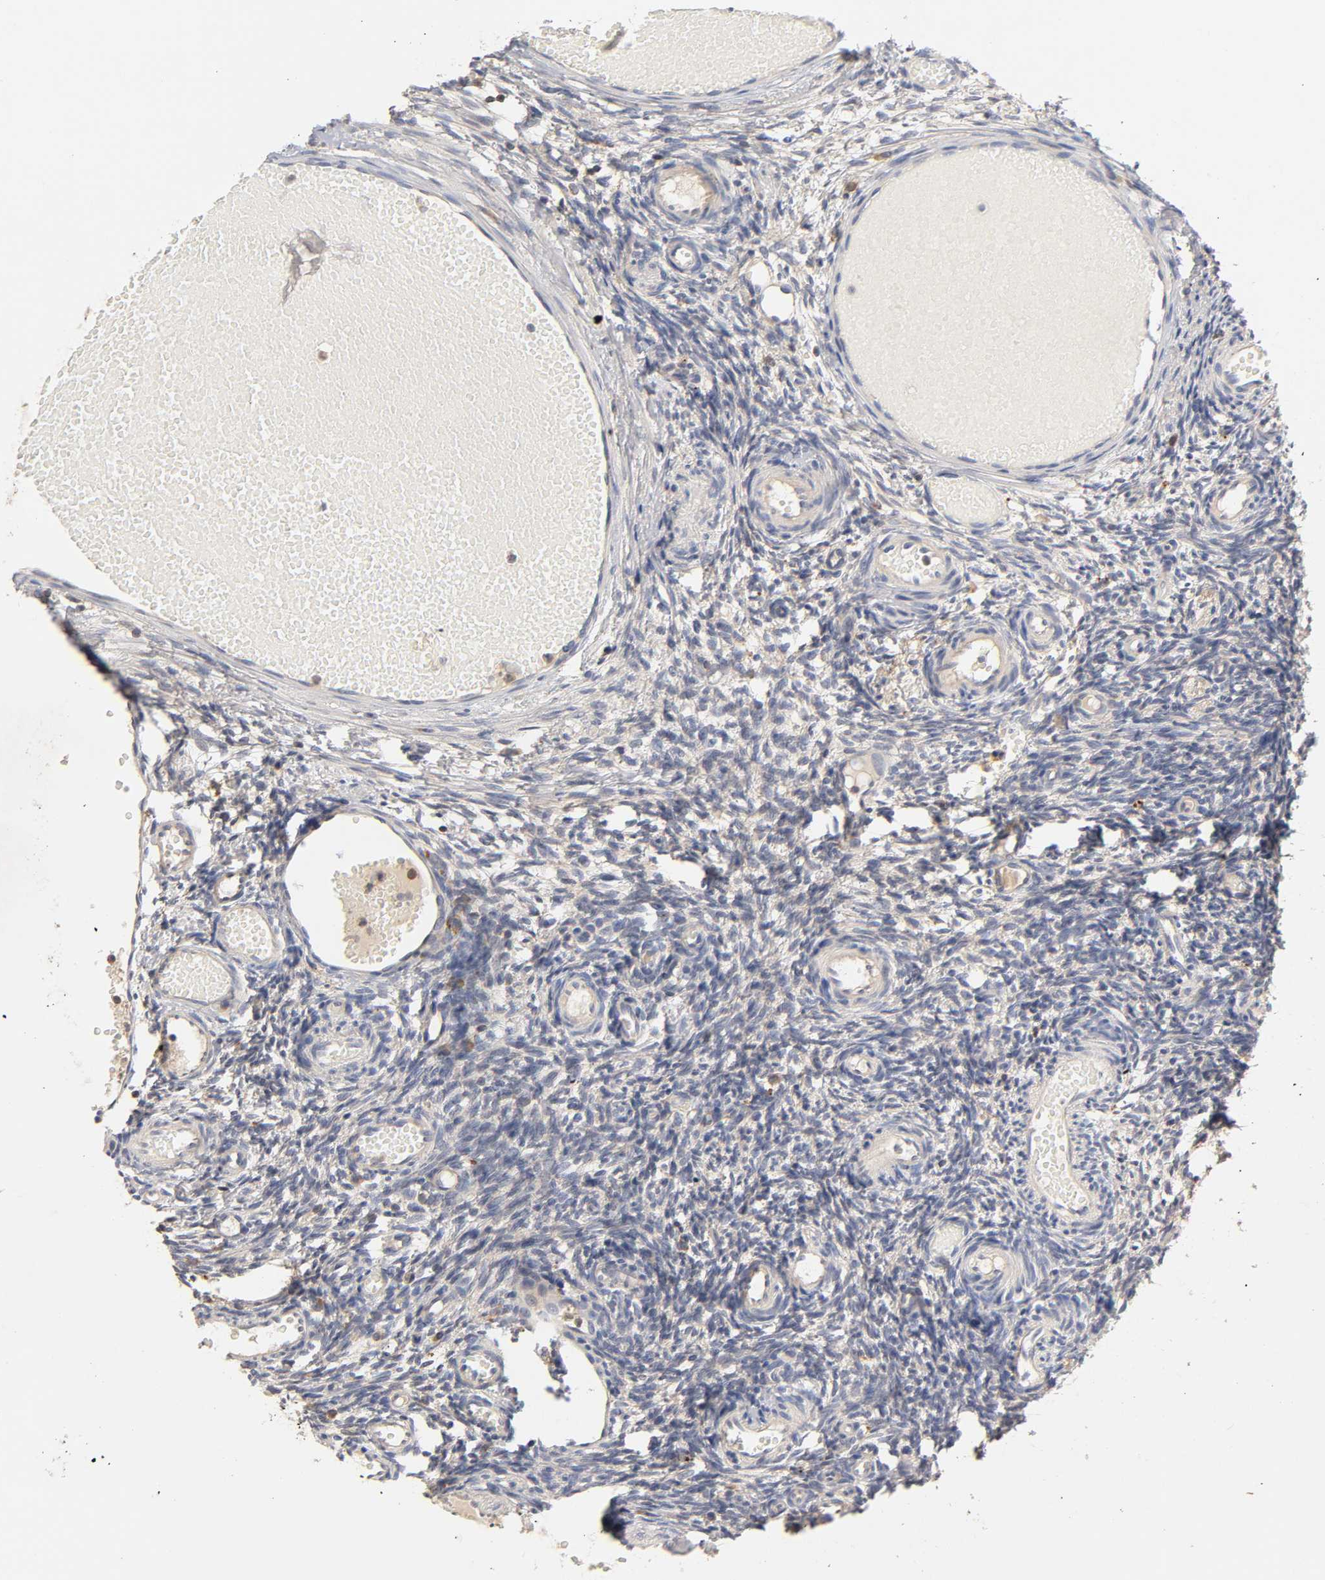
{"staining": {"intensity": "weak", "quantity": "25%-75%", "location": "cytoplasmic/membranous"}, "tissue": "ovary", "cell_type": "Ovarian stroma cells", "image_type": "normal", "snomed": [{"axis": "morphology", "description": "Normal tissue, NOS"}, {"axis": "topography", "description": "Ovary"}], "caption": "IHC of normal human ovary exhibits low levels of weak cytoplasmic/membranous expression in approximately 25%-75% of ovarian stroma cells.", "gene": "RHOA", "patient": {"sex": "female", "age": 35}}